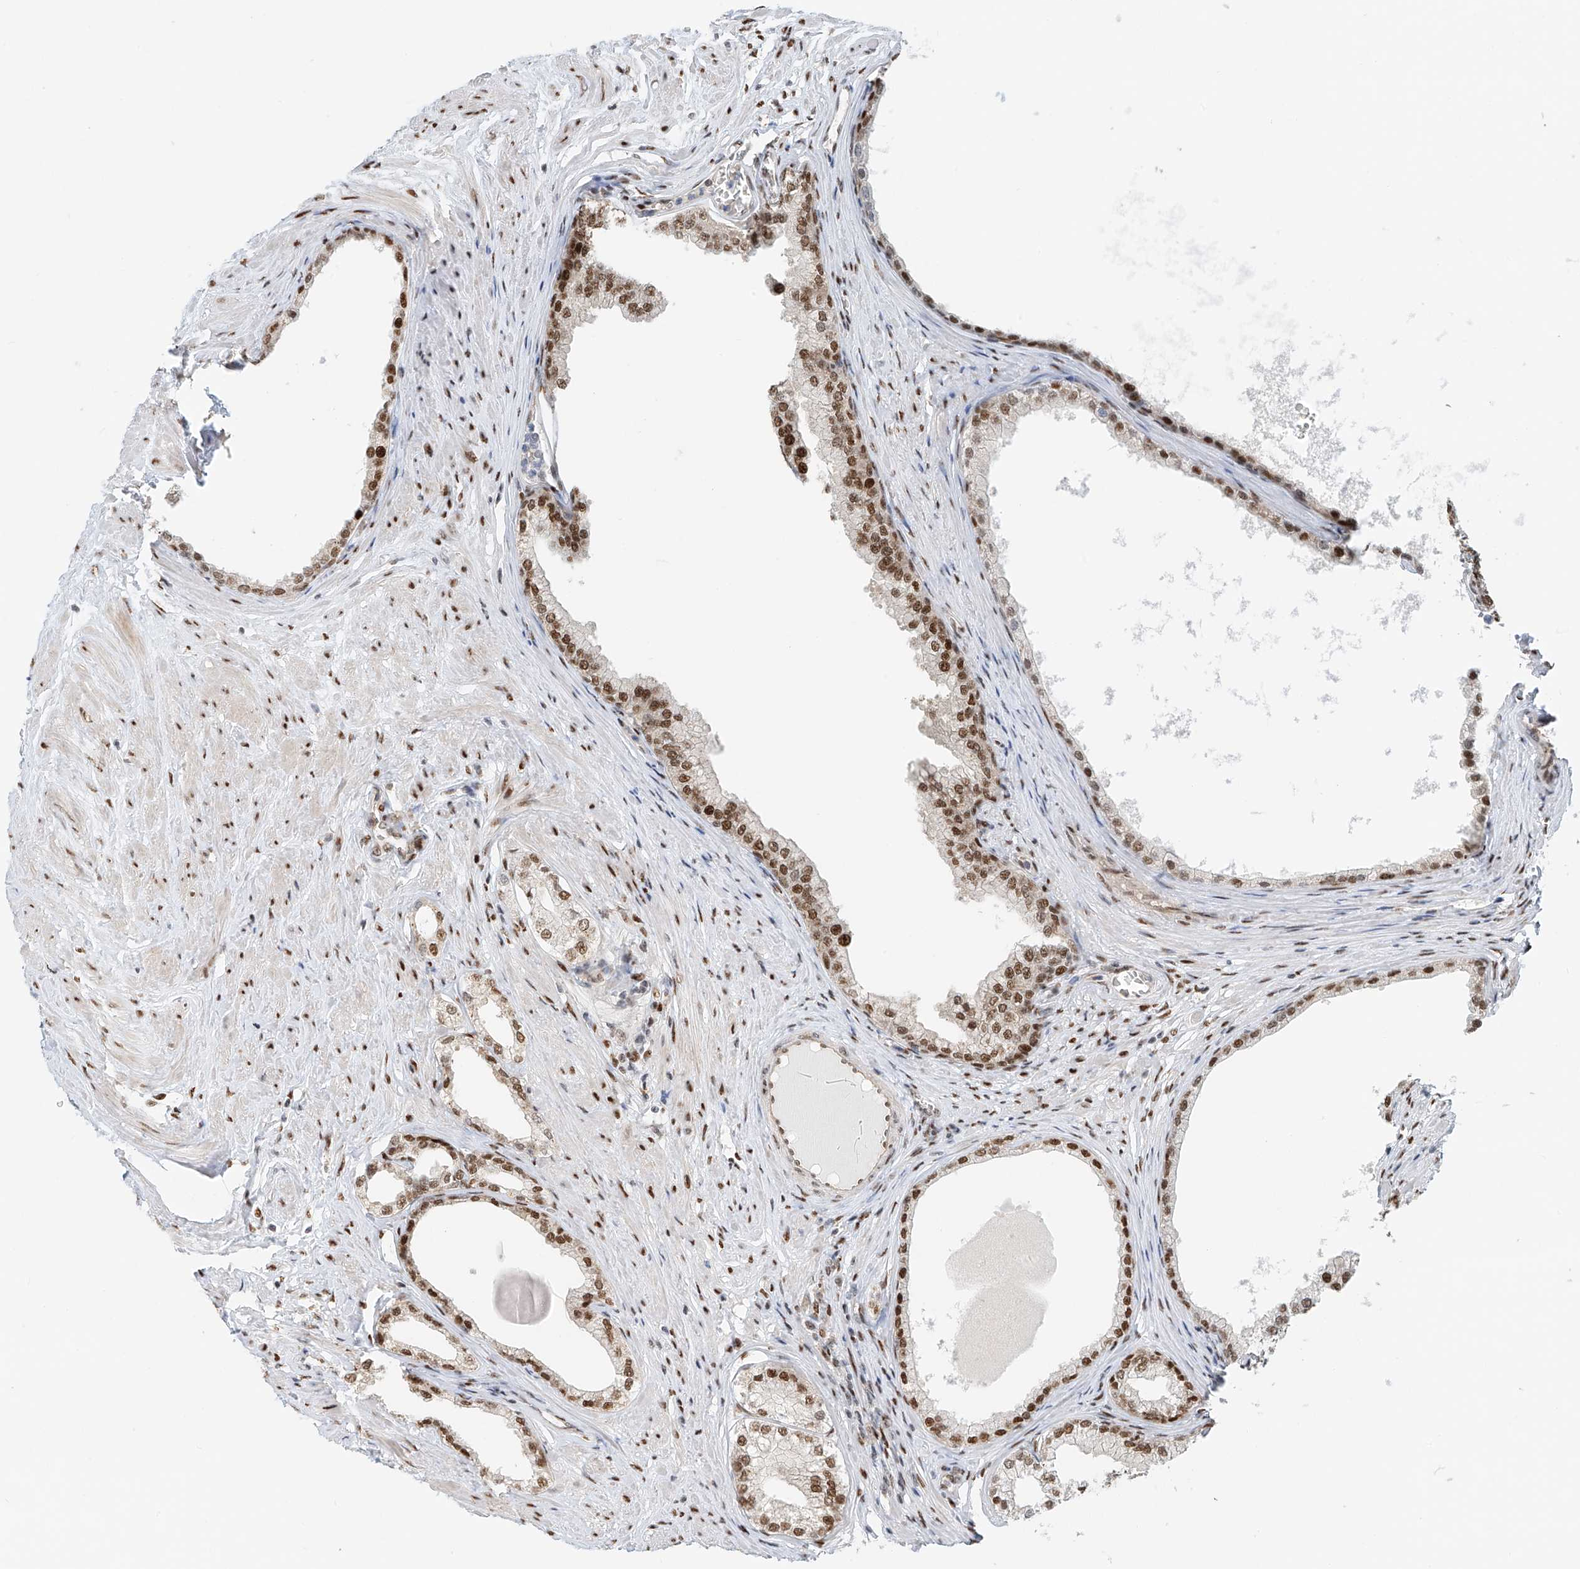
{"staining": {"intensity": "strong", "quantity": ">75%", "location": "nuclear"}, "tissue": "prostate", "cell_type": "Glandular cells", "image_type": "normal", "snomed": [{"axis": "morphology", "description": "Normal tissue, NOS"}, {"axis": "morphology", "description": "Urothelial carcinoma, Low grade"}, {"axis": "topography", "description": "Urinary bladder"}, {"axis": "topography", "description": "Prostate"}], "caption": "Strong nuclear expression is identified in approximately >75% of glandular cells in benign prostate.", "gene": "ZNF514", "patient": {"sex": "male", "age": 60}}